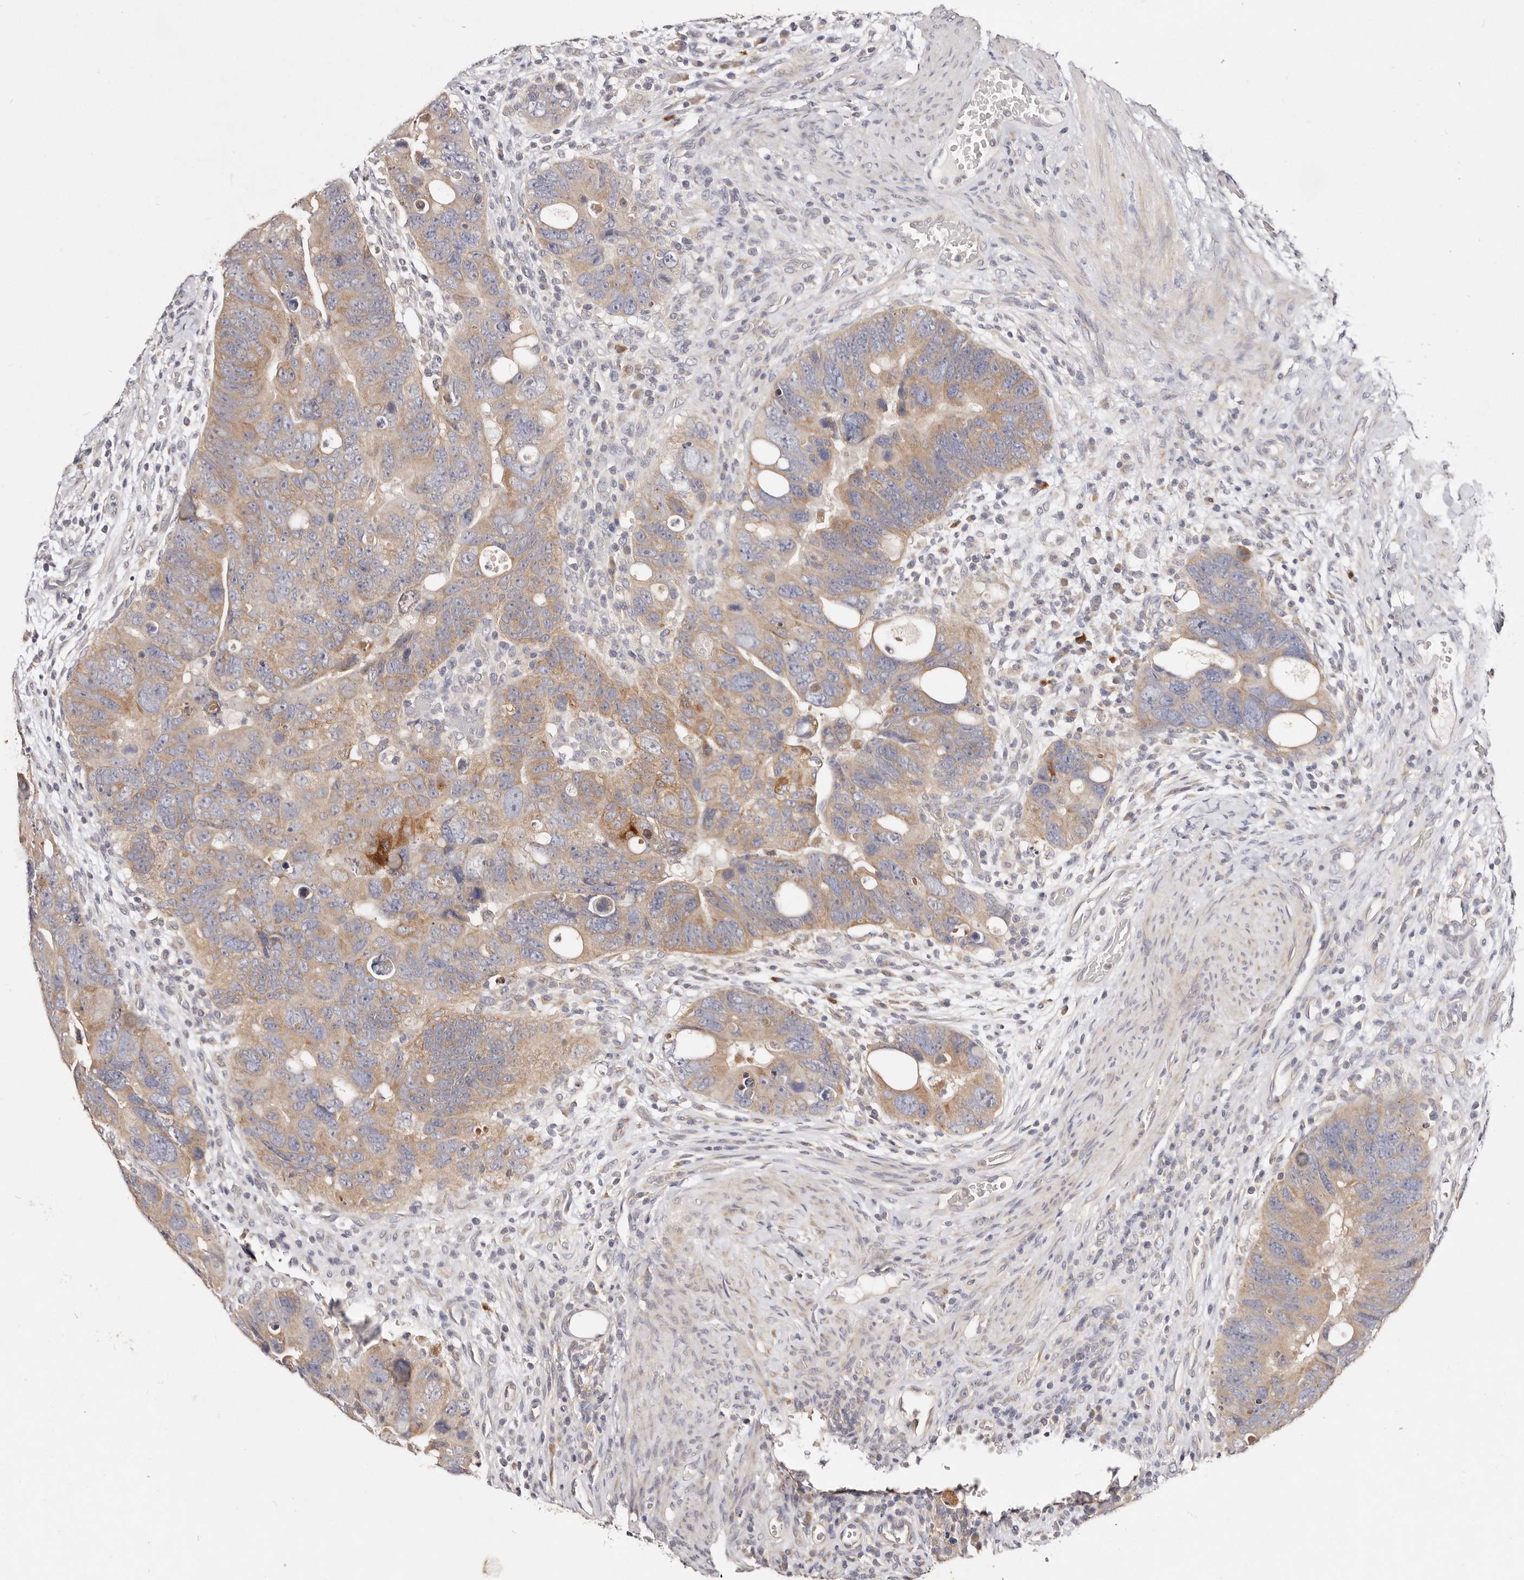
{"staining": {"intensity": "moderate", "quantity": ">75%", "location": "cytoplasmic/membranous"}, "tissue": "colorectal cancer", "cell_type": "Tumor cells", "image_type": "cancer", "snomed": [{"axis": "morphology", "description": "Adenocarcinoma, NOS"}, {"axis": "topography", "description": "Rectum"}], "caption": "Brown immunohistochemical staining in human adenocarcinoma (colorectal) exhibits moderate cytoplasmic/membranous expression in approximately >75% of tumor cells.", "gene": "VIPAS39", "patient": {"sex": "male", "age": 59}}